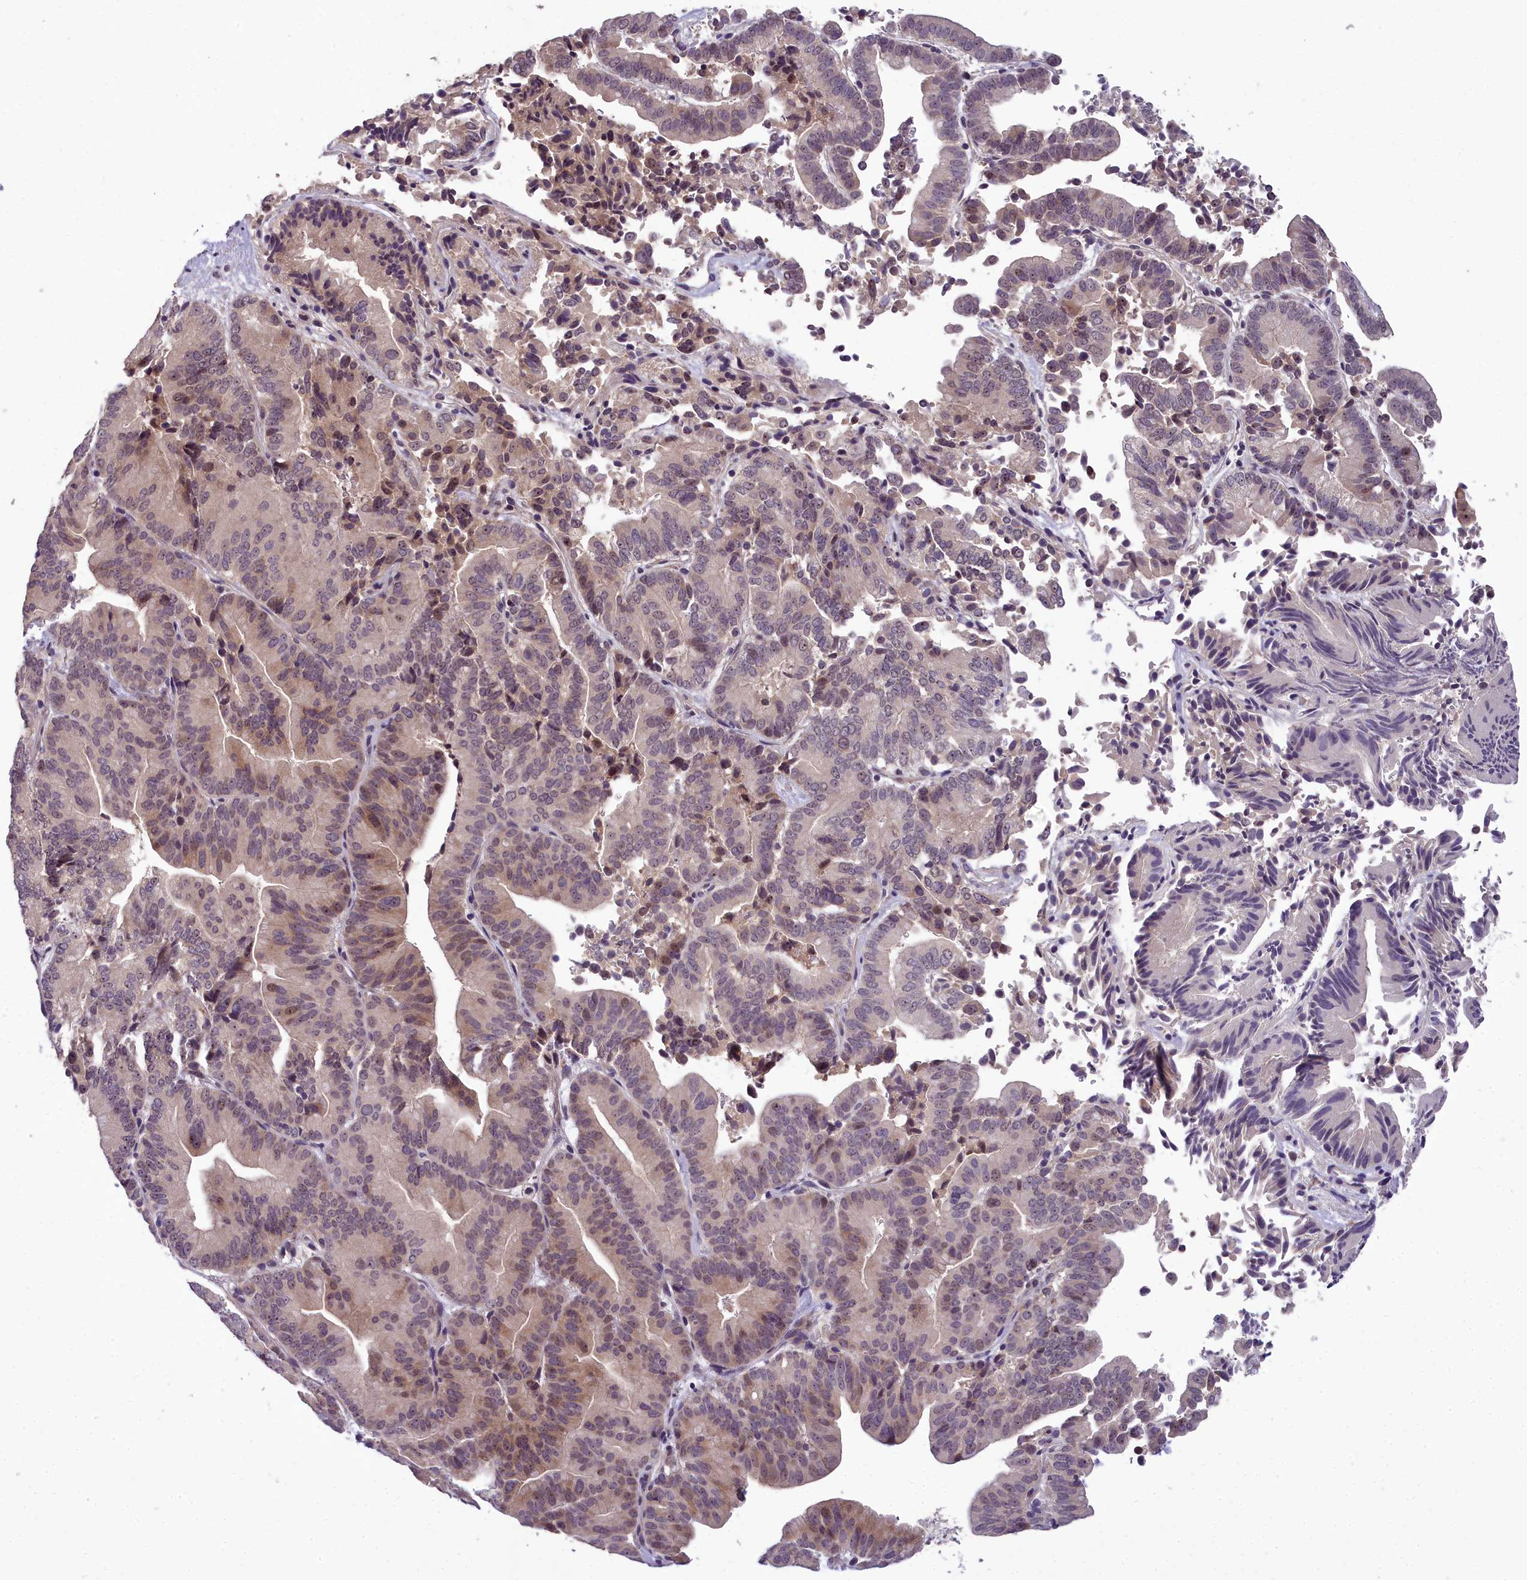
{"staining": {"intensity": "moderate", "quantity": "<25%", "location": "cytoplasmic/membranous,nuclear"}, "tissue": "liver cancer", "cell_type": "Tumor cells", "image_type": "cancer", "snomed": [{"axis": "morphology", "description": "Cholangiocarcinoma"}, {"axis": "topography", "description": "Liver"}], "caption": "Cholangiocarcinoma (liver) stained for a protein (brown) shows moderate cytoplasmic/membranous and nuclear positive positivity in about <25% of tumor cells.", "gene": "ZNF333", "patient": {"sex": "female", "age": 75}}